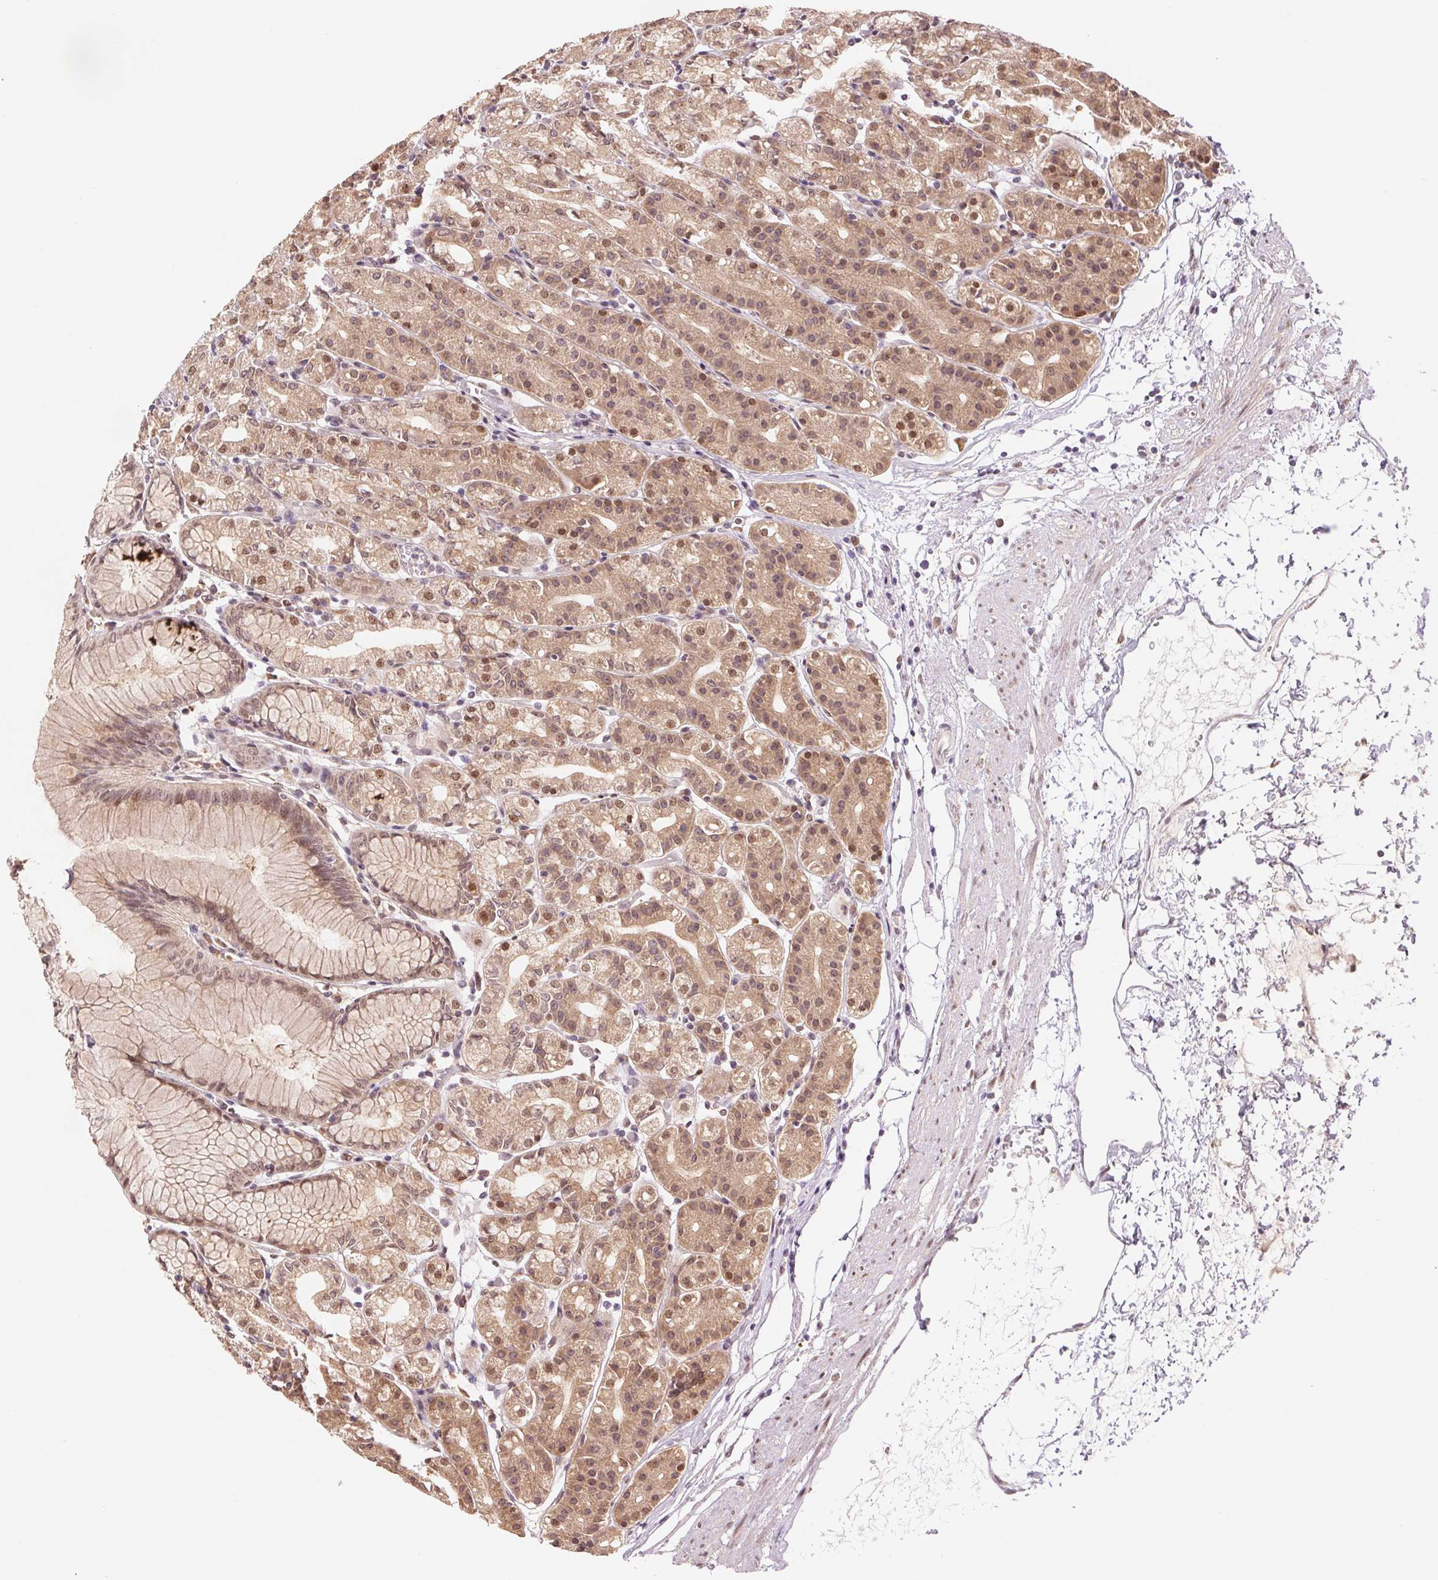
{"staining": {"intensity": "moderate", "quantity": "25%-75%", "location": "cytoplasmic/membranous,nuclear"}, "tissue": "stomach", "cell_type": "Glandular cells", "image_type": "normal", "snomed": [{"axis": "morphology", "description": "Normal tissue, NOS"}, {"axis": "topography", "description": "Stomach"}], "caption": "Immunohistochemical staining of normal human stomach reveals moderate cytoplasmic/membranous,nuclear protein staining in approximately 25%-75% of glandular cells.", "gene": "ERI3", "patient": {"sex": "female", "age": 57}}